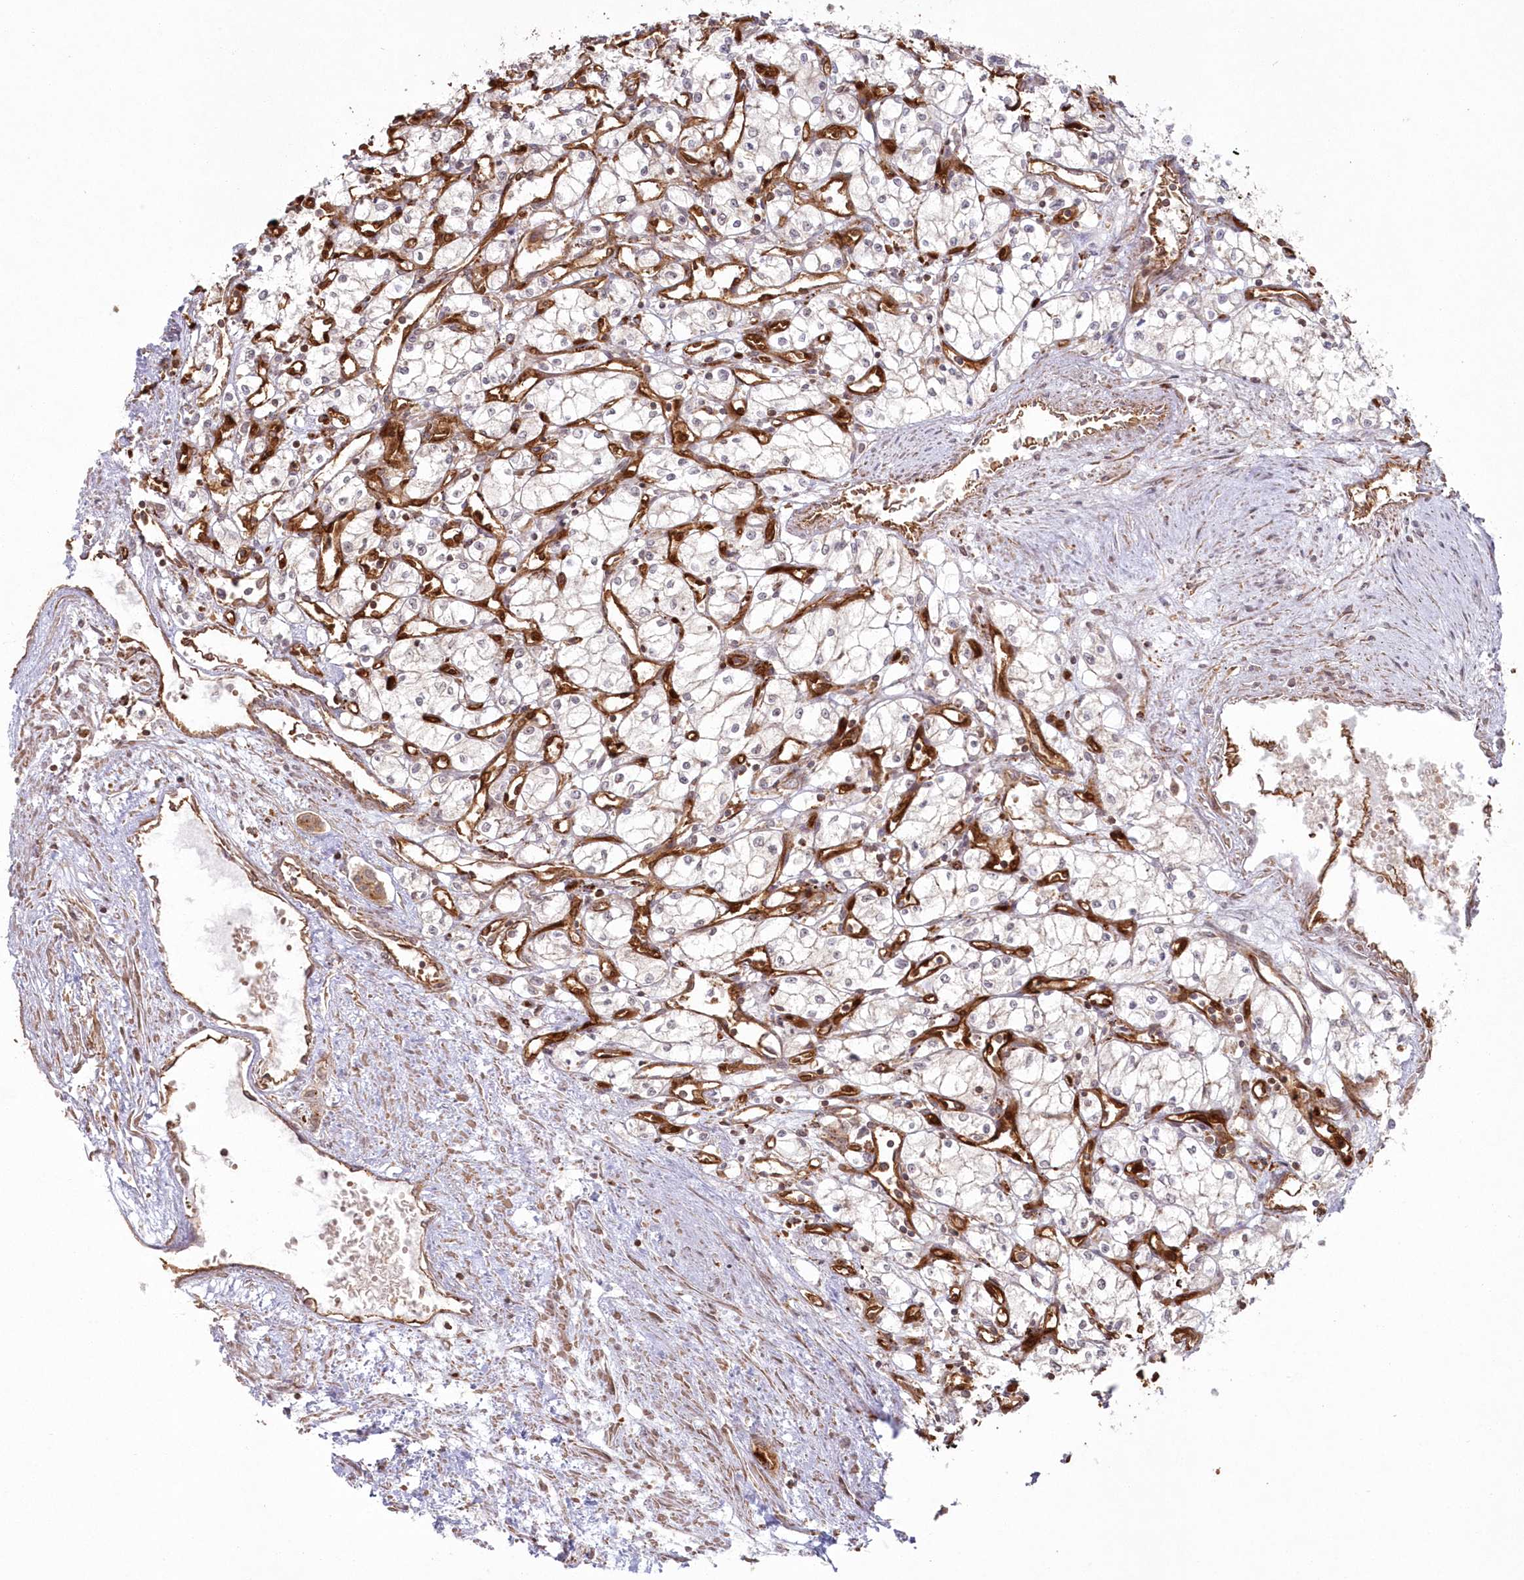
{"staining": {"intensity": "negative", "quantity": "none", "location": "none"}, "tissue": "renal cancer", "cell_type": "Tumor cells", "image_type": "cancer", "snomed": [{"axis": "morphology", "description": "Adenocarcinoma, NOS"}, {"axis": "topography", "description": "Kidney"}], "caption": "Micrograph shows no protein staining in tumor cells of adenocarcinoma (renal) tissue.", "gene": "RGCC", "patient": {"sex": "male", "age": 59}}